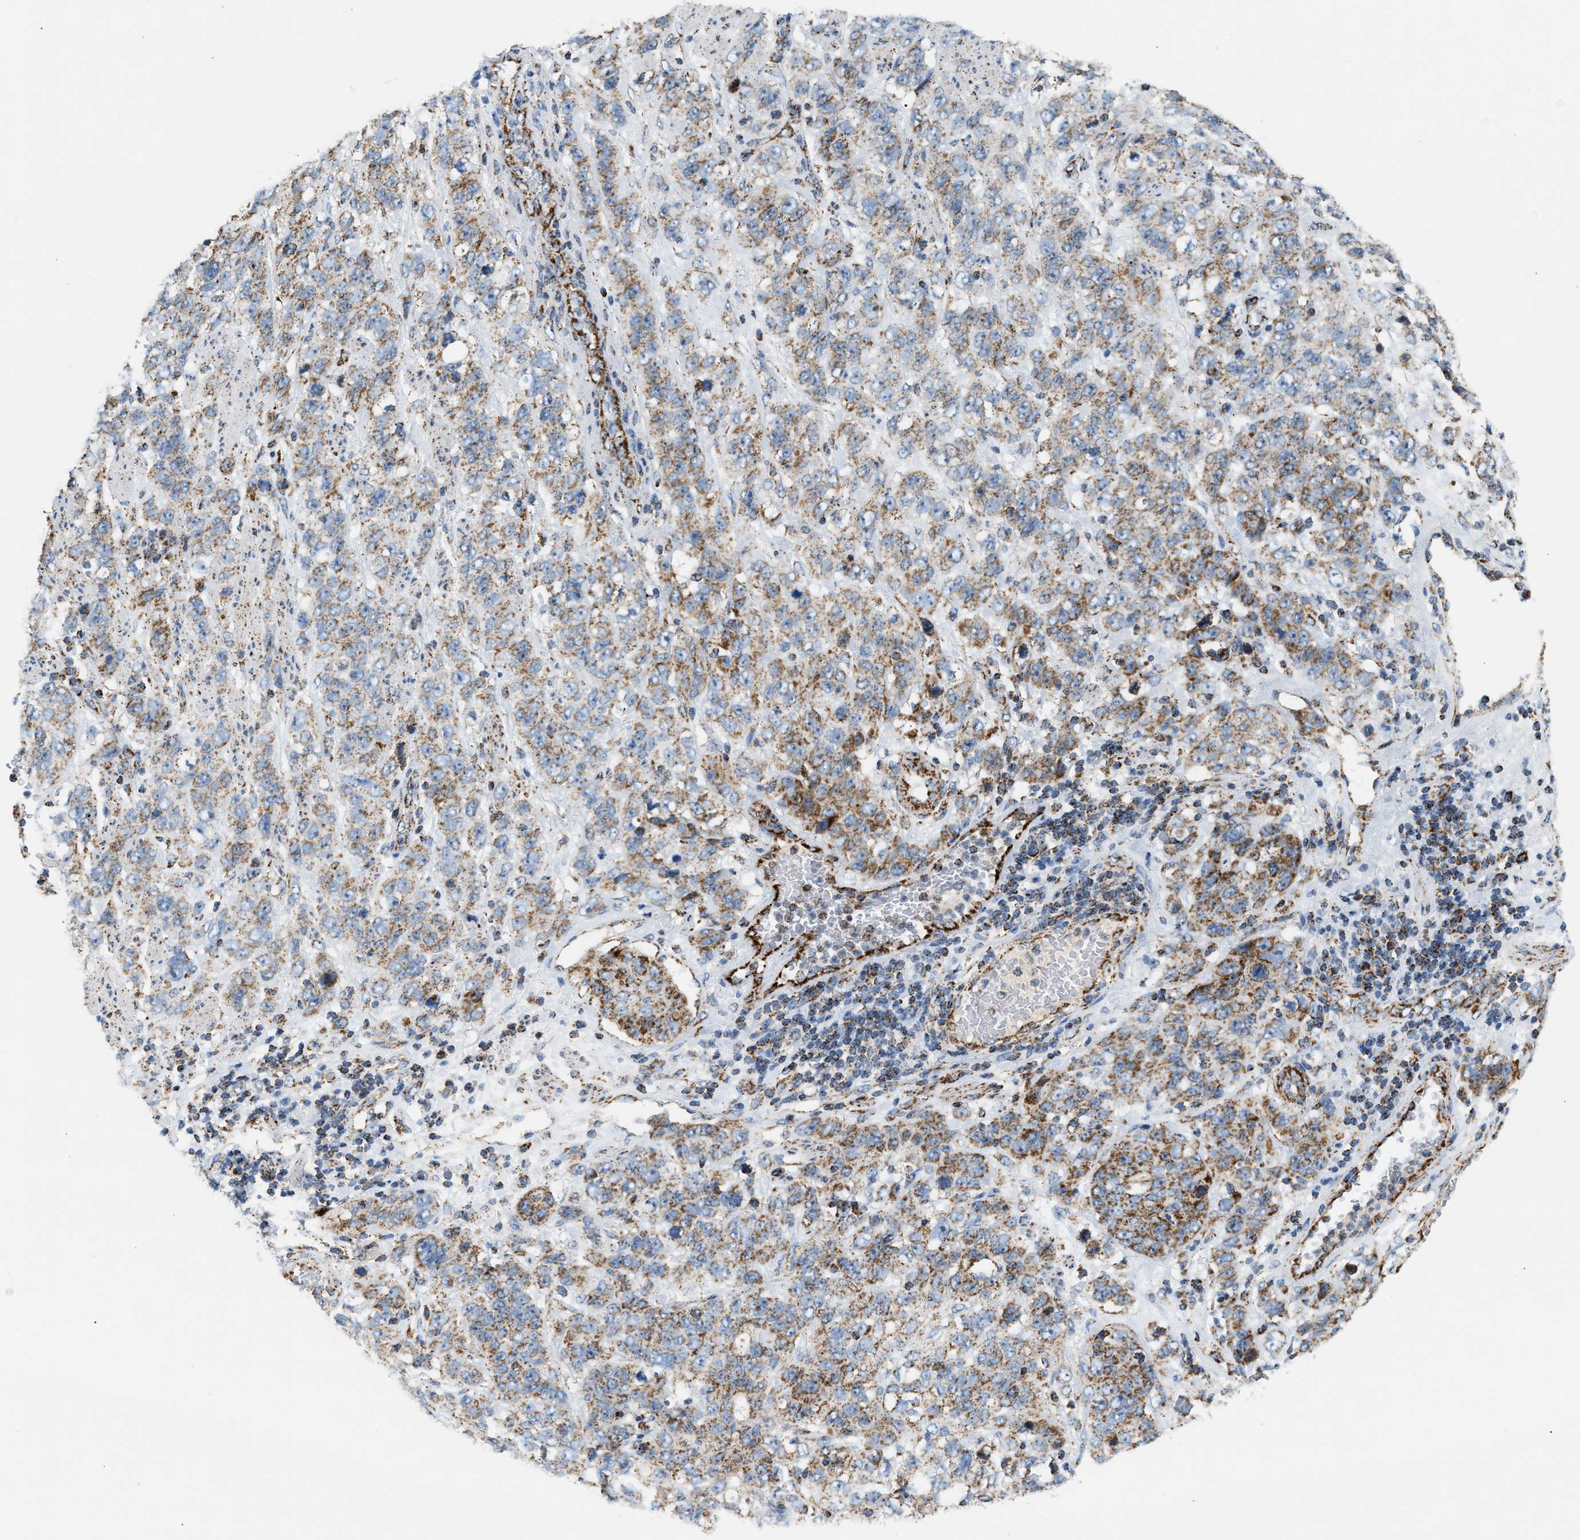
{"staining": {"intensity": "moderate", "quantity": ">75%", "location": "cytoplasmic/membranous"}, "tissue": "stomach cancer", "cell_type": "Tumor cells", "image_type": "cancer", "snomed": [{"axis": "morphology", "description": "Adenocarcinoma, NOS"}, {"axis": "topography", "description": "Stomach"}], "caption": "Stomach adenocarcinoma stained for a protein (brown) shows moderate cytoplasmic/membranous positive expression in approximately >75% of tumor cells.", "gene": "OGDH", "patient": {"sex": "male", "age": 48}}